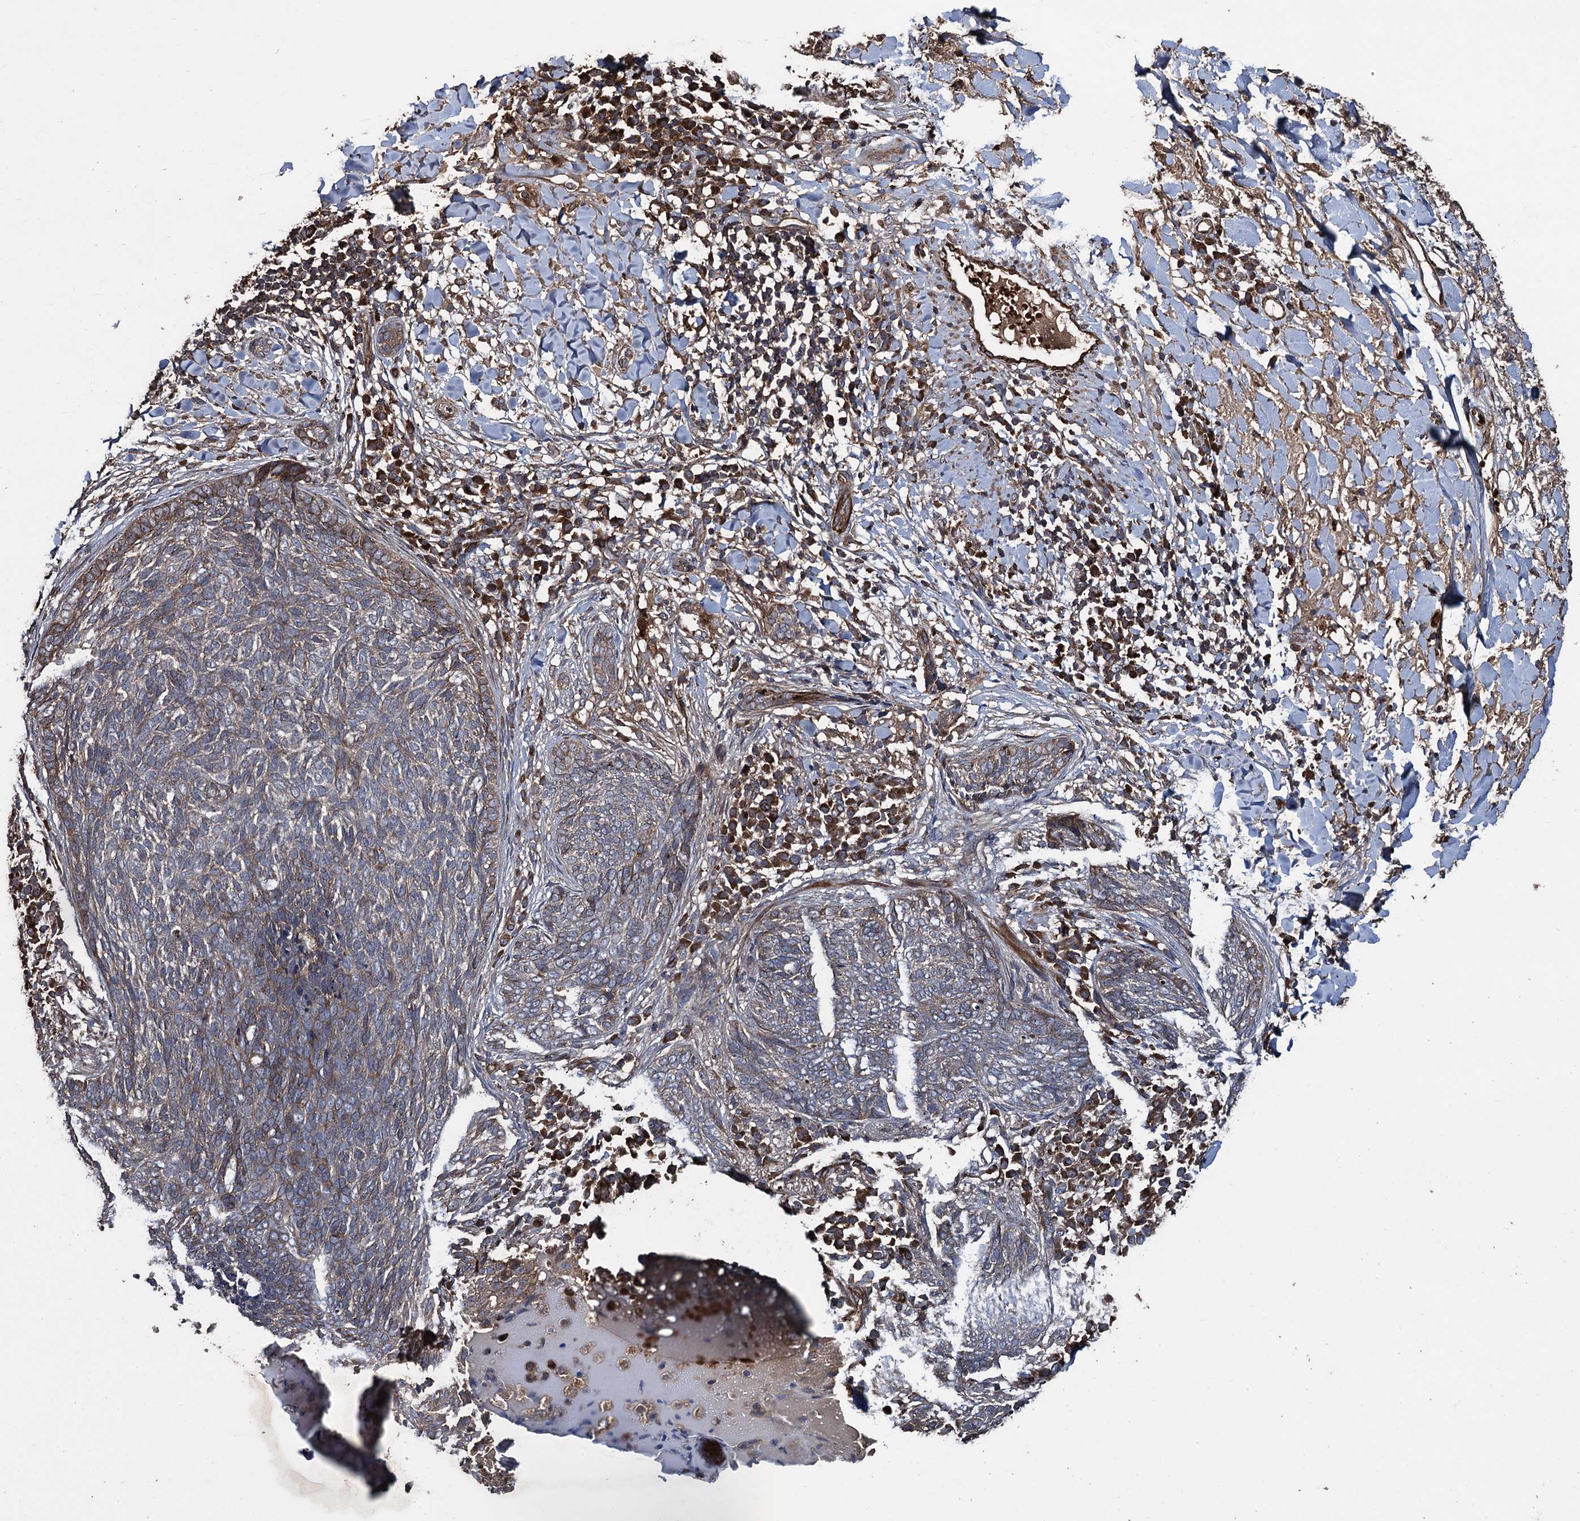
{"staining": {"intensity": "weak", "quantity": "25%-75%", "location": "cytoplasmic/membranous"}, "tissue": "skin cancer", "cell_type": "Tumor cells", "image_type": "cancer", "snomed": [{"axis": "morphology", "description": "Basal cell carcinoma"}, {"axis": "topography", "description": "Skin"}], "caption": "Immunohistochemical staining of human skin basal cell carcinoma exhibits low levels of weak cytoplasmic/membranous positivity in approximately 25%-75% of tumor cells.", "gene": "TXNDC11", "patient": {"sex": "male", "age": 85}}